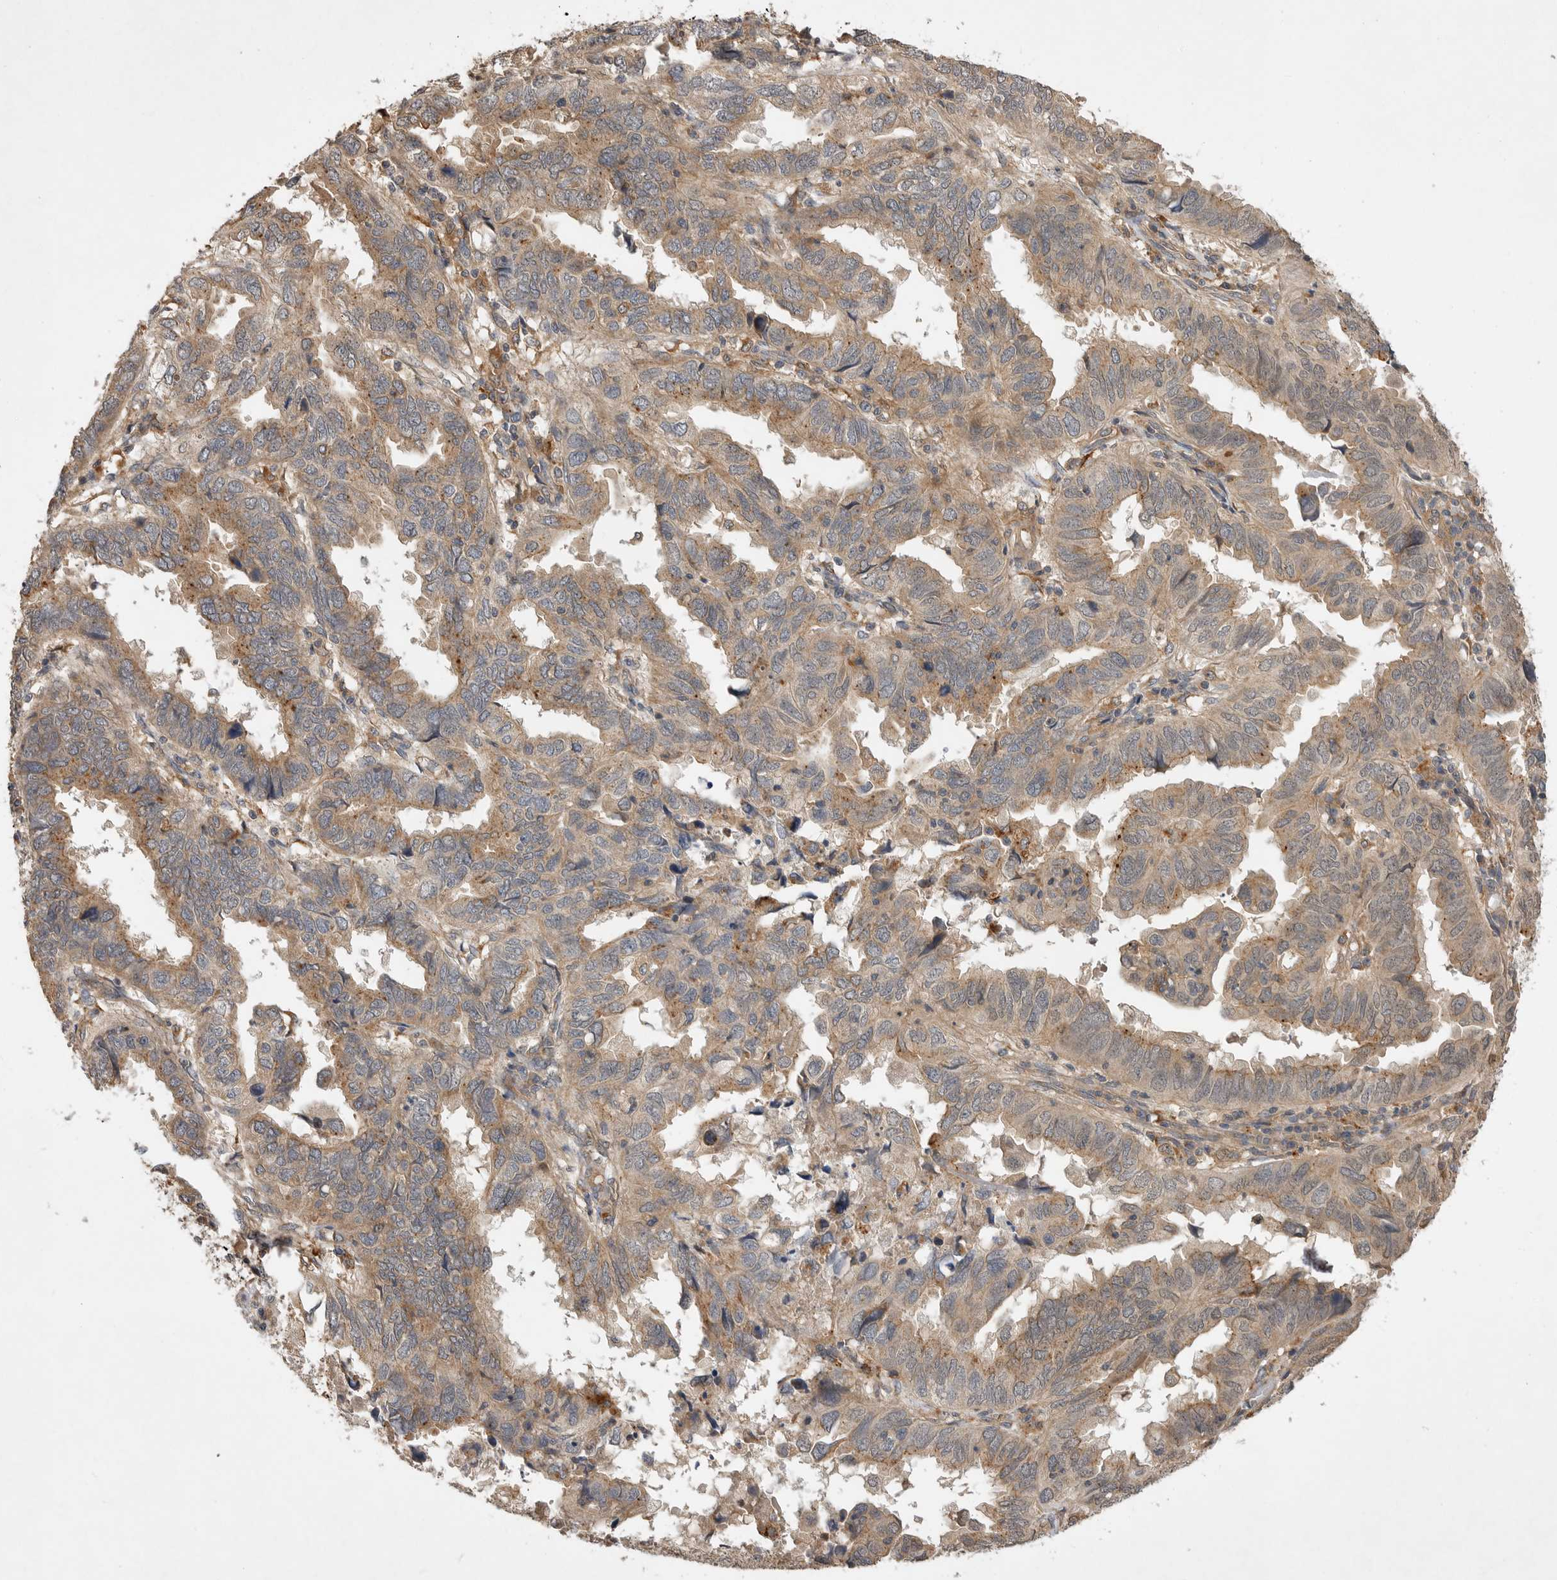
{"staining": {"intensity": "moderate", "quantity": ">75%", "location": "cytoplasmic/membranous"}, "tissue": "endometrial cancer", "cell_type": "Tumor cells", "image_type": "cancer", "snomed": [{"axis": "morphology", "description": "Adenocarcinoma, NOS"}, {"axis": "topography", "description": "Uterus"}], "caption": "This is an image of immunohistochemistry staining of endometrial cancer, which shows moderate expression in the cytoplasmic/membranous of tumor cells.", "gene": "ZNF232", "patient": {"sex": "female", "age": 77}}